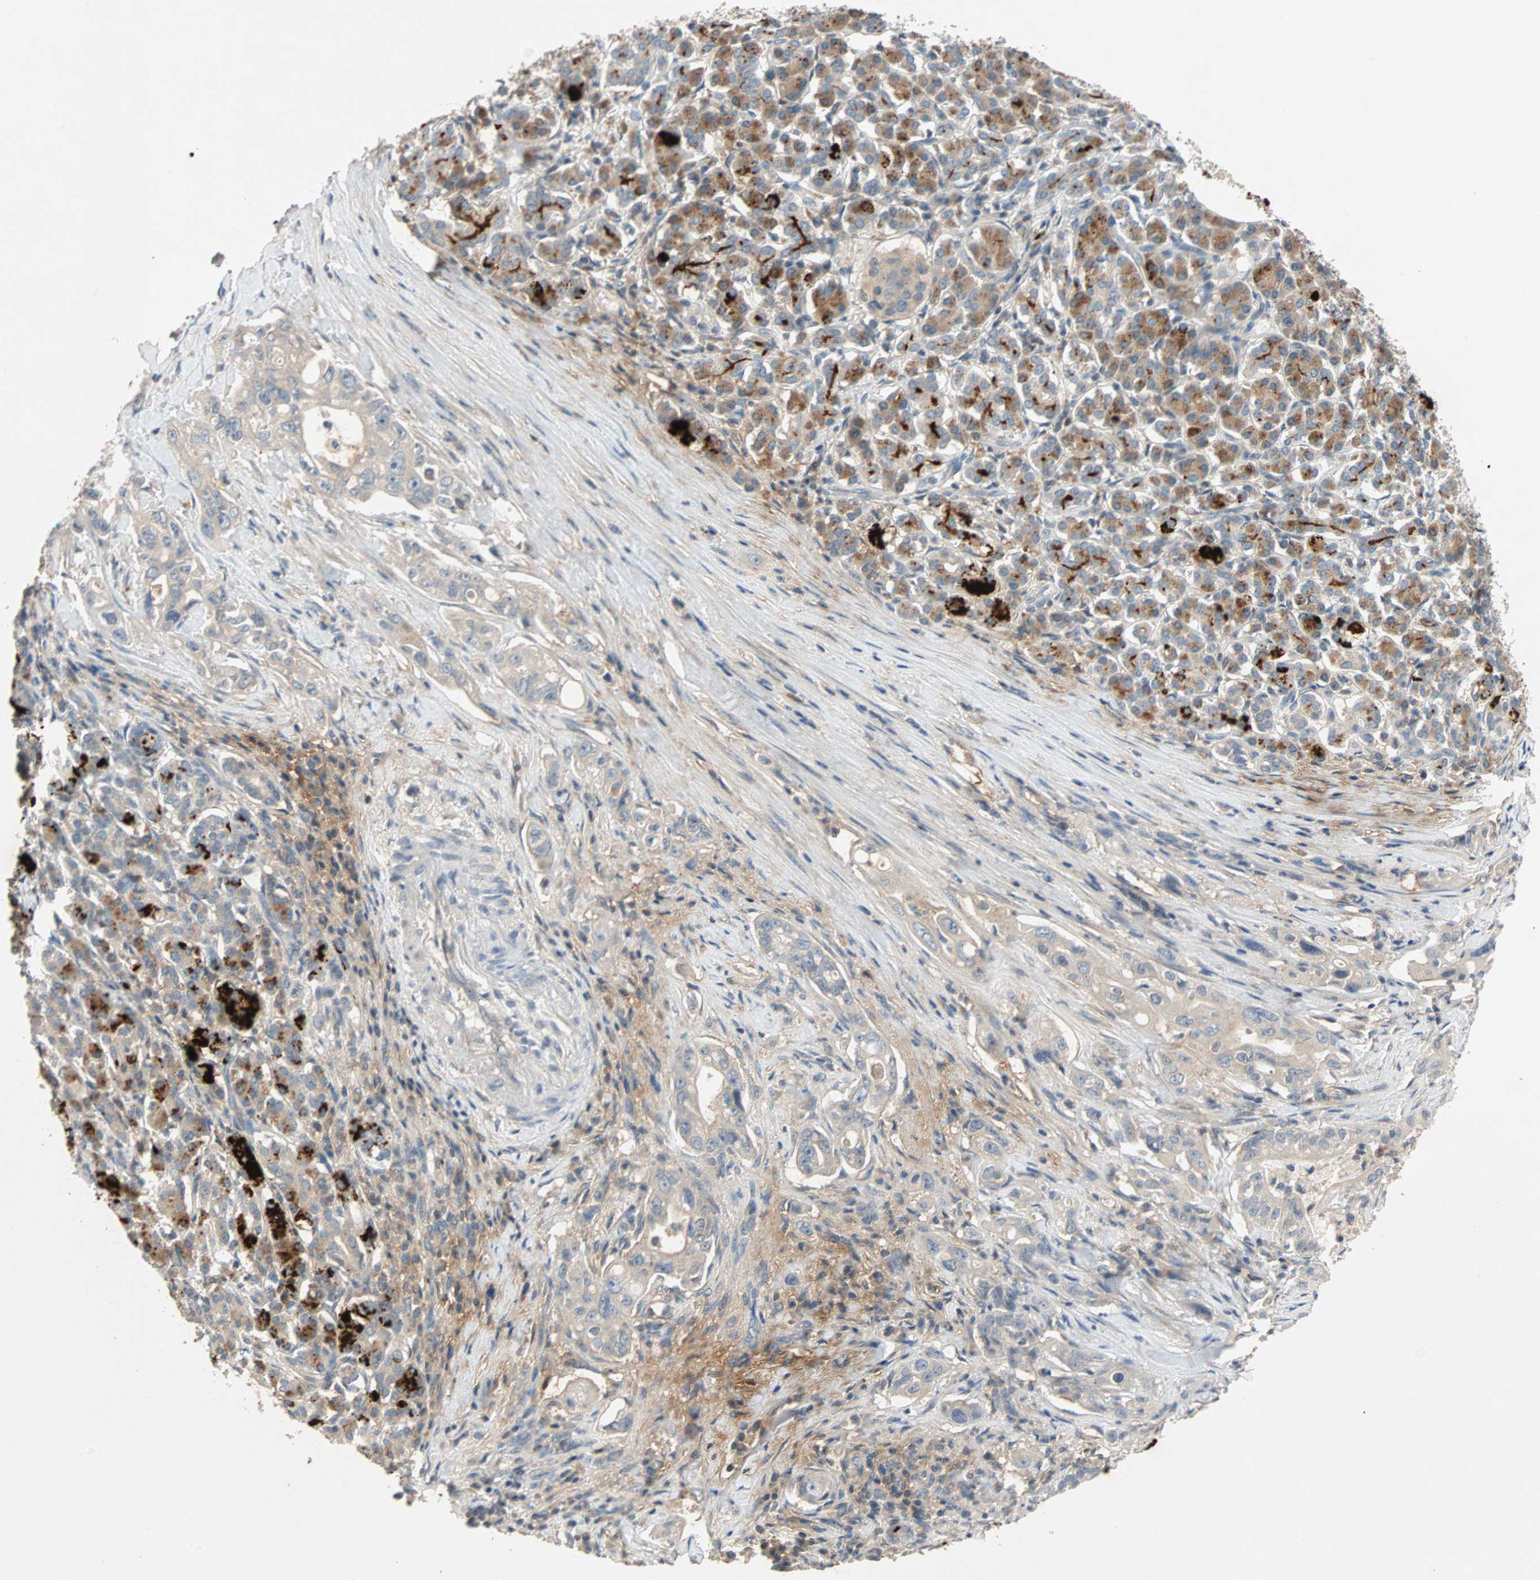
{"staining": {"intensity": "strong", "quantity": "25%-75%", "location": "cytoplasmic/membranous"}, "tissue": "pancreatic cancer", "cell_type": "Tumor cells", "image_type": "cancer", "snomed": [{"axis": "morphology", "description": "Normal tissue, NOS"}, {"axis": "topography", "description": "Pancreas"}], "caption": "An immunohistochemistry photomicrograph of tumor tissue is shown. Protein staining in brown labels strong cytoplasmic/membranous positivity in pancreatic cancer within tumor cells. (DAB (3,3'-diaminobenzidine) = brown stain, brightfield microscopy at high magnification).", "gene": "MAP4K1", "patient": {"sex": "male", "age": 42}}